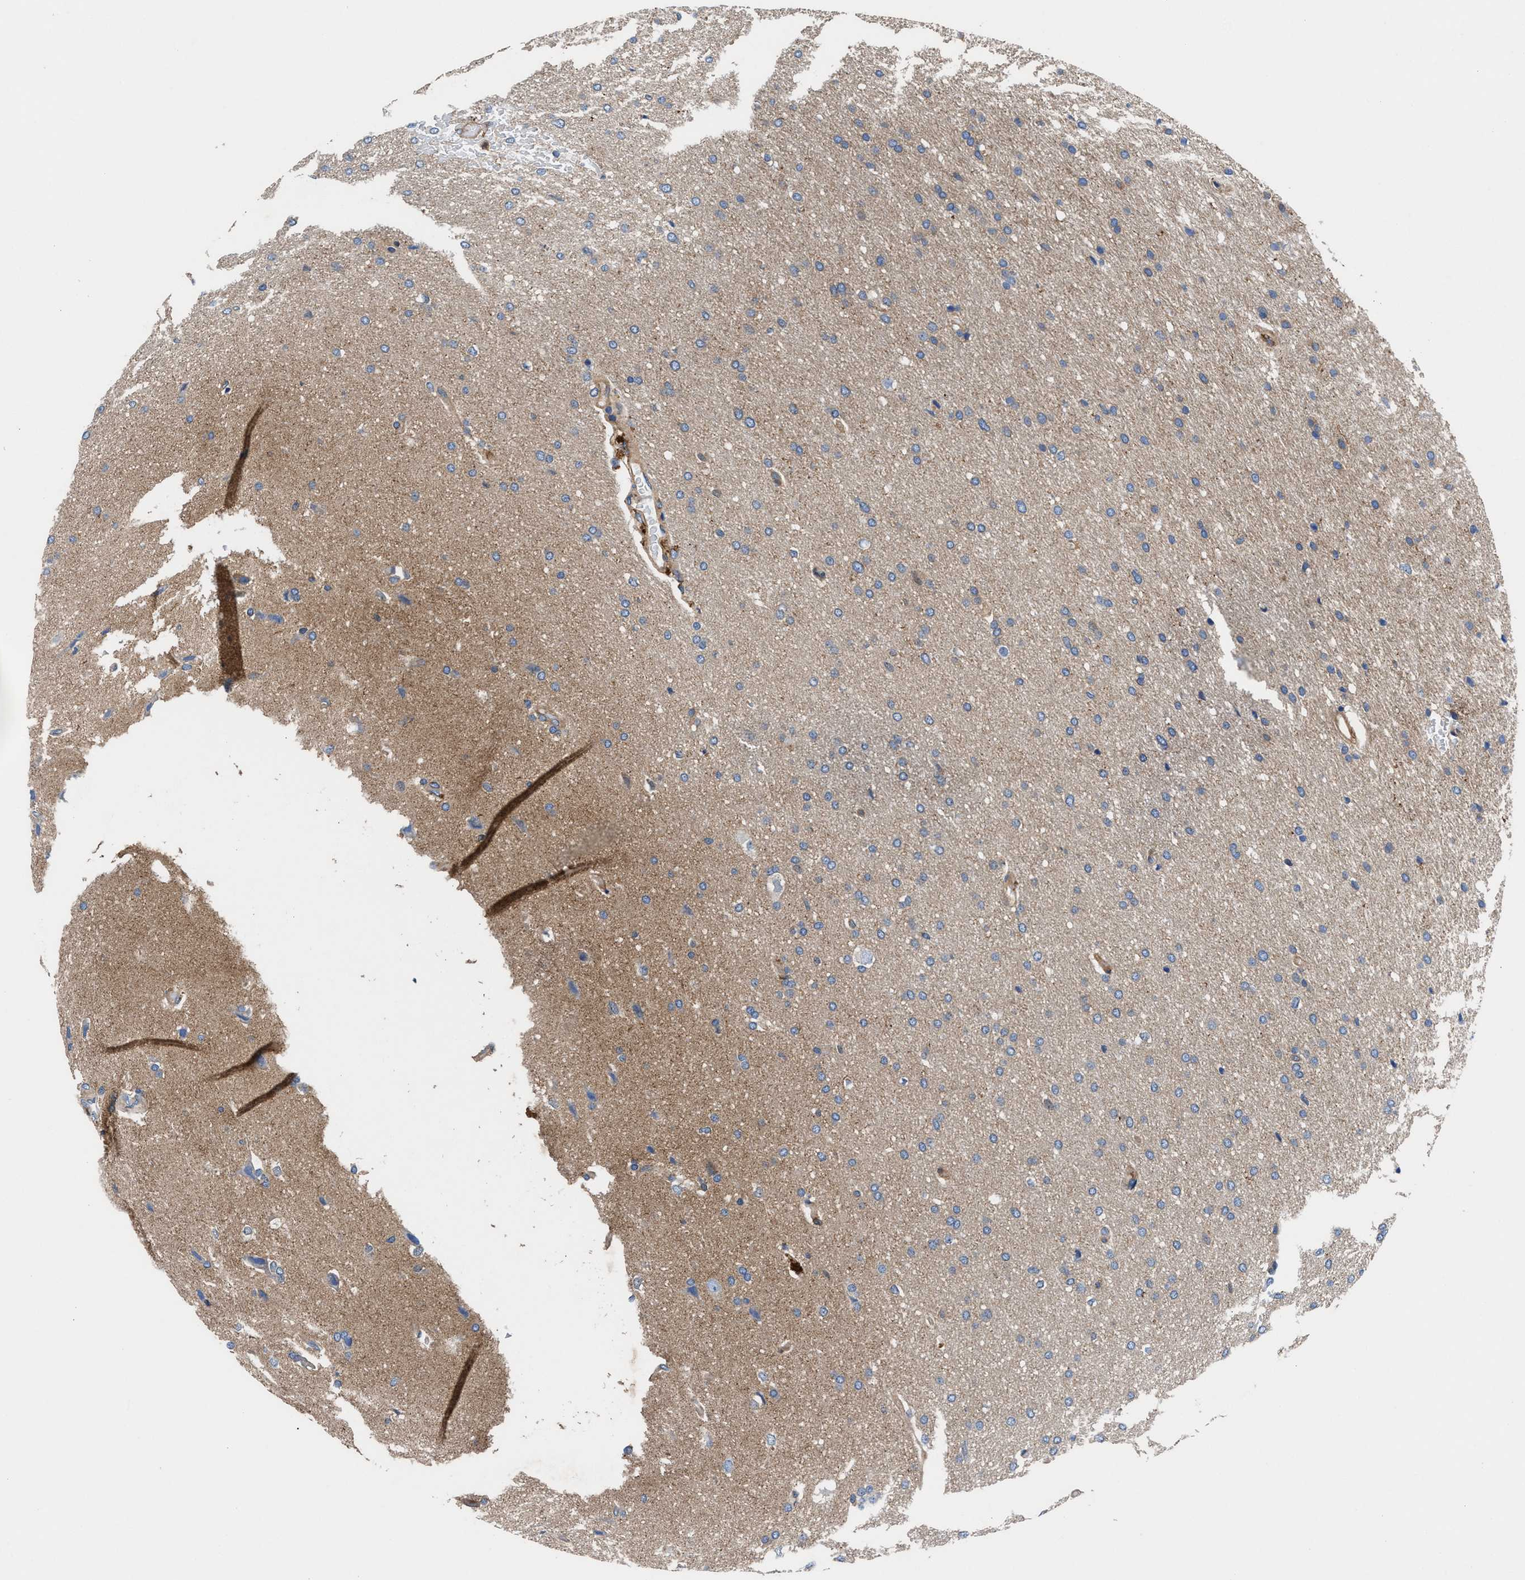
{"staining": {"intensity": "weak", "quantity": "<25%", "location": "cytoplasmic/membranous"}, "tissue": "glioma", "cell_type": "Tumor cells", "image_type": "cancer", "snomed": [{"axis": "morphology", "description": "Glioma, malignant, Low grade"}, {"axis": "topography", "description": "Brain"}], "caption": "Glioma was stained to show a protein in brown. There is no significant positivity in tumor cells.", "gene": "SH3GL1", "patient": {"sex": "female", "age": 37}}